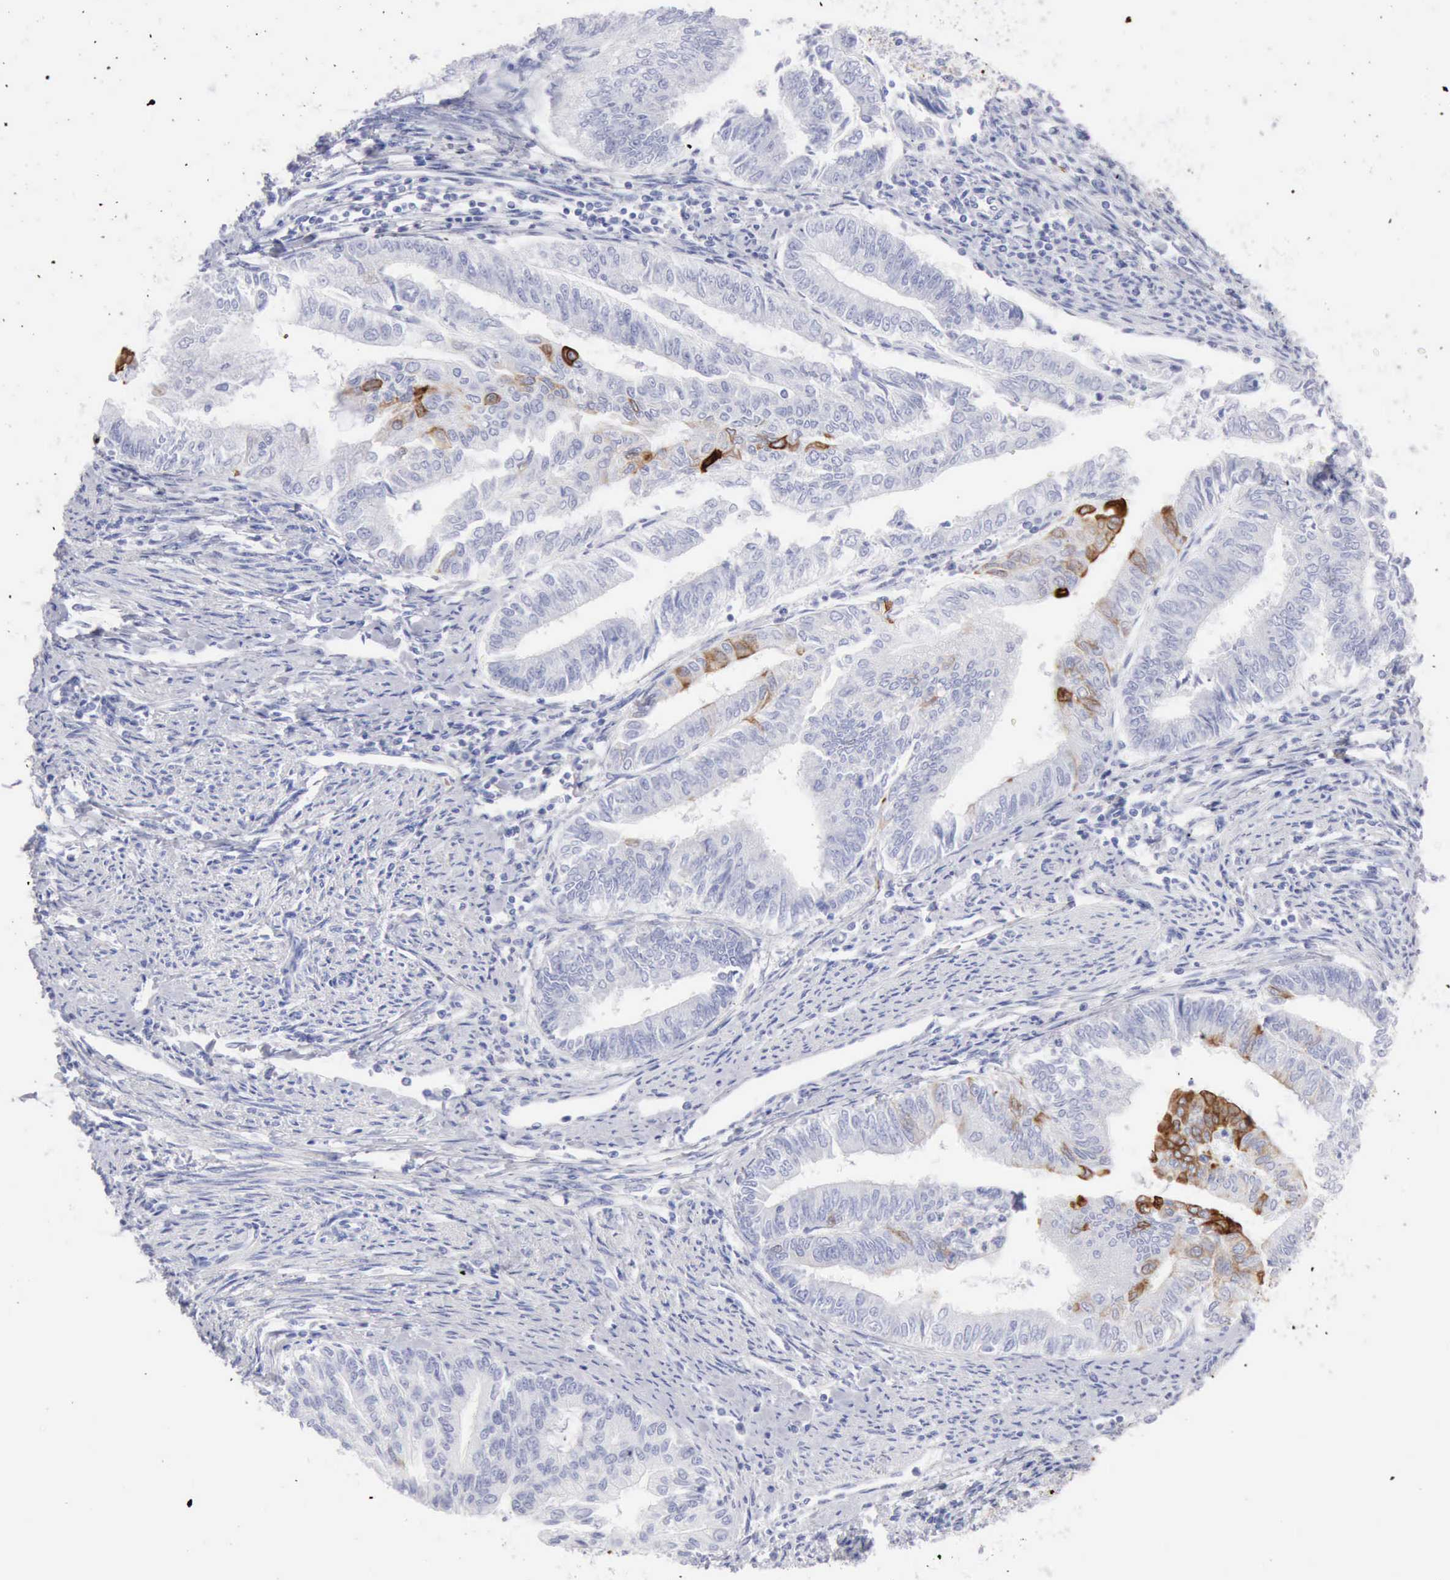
{"staining": {"intensity": "moderate", "quantity": "<25%", "location": "cytoplasmic/membranous"}, "tissue": "endometrial cancer", "cell_type": "Tumor cells", "image_type": "cancer", "snomed": [{"axis": "morphology", "description": "Adenocarcinoma, NOS"}, {"axis": "topography", "description": "Endometrium"}], "caption": "Brown immunohistochemical staining in endometrial cancer (adenocarcinoma) reveals moderate cytoplasmic/membranous positivity in approximately <25% of tumor cells. (DAB (3,3'-diaminobenzidine) IHC, brown staining for protein, blue staining for nuclei).", "gene": "KRT5", "patient": {"sex": "female", "age": 66}}